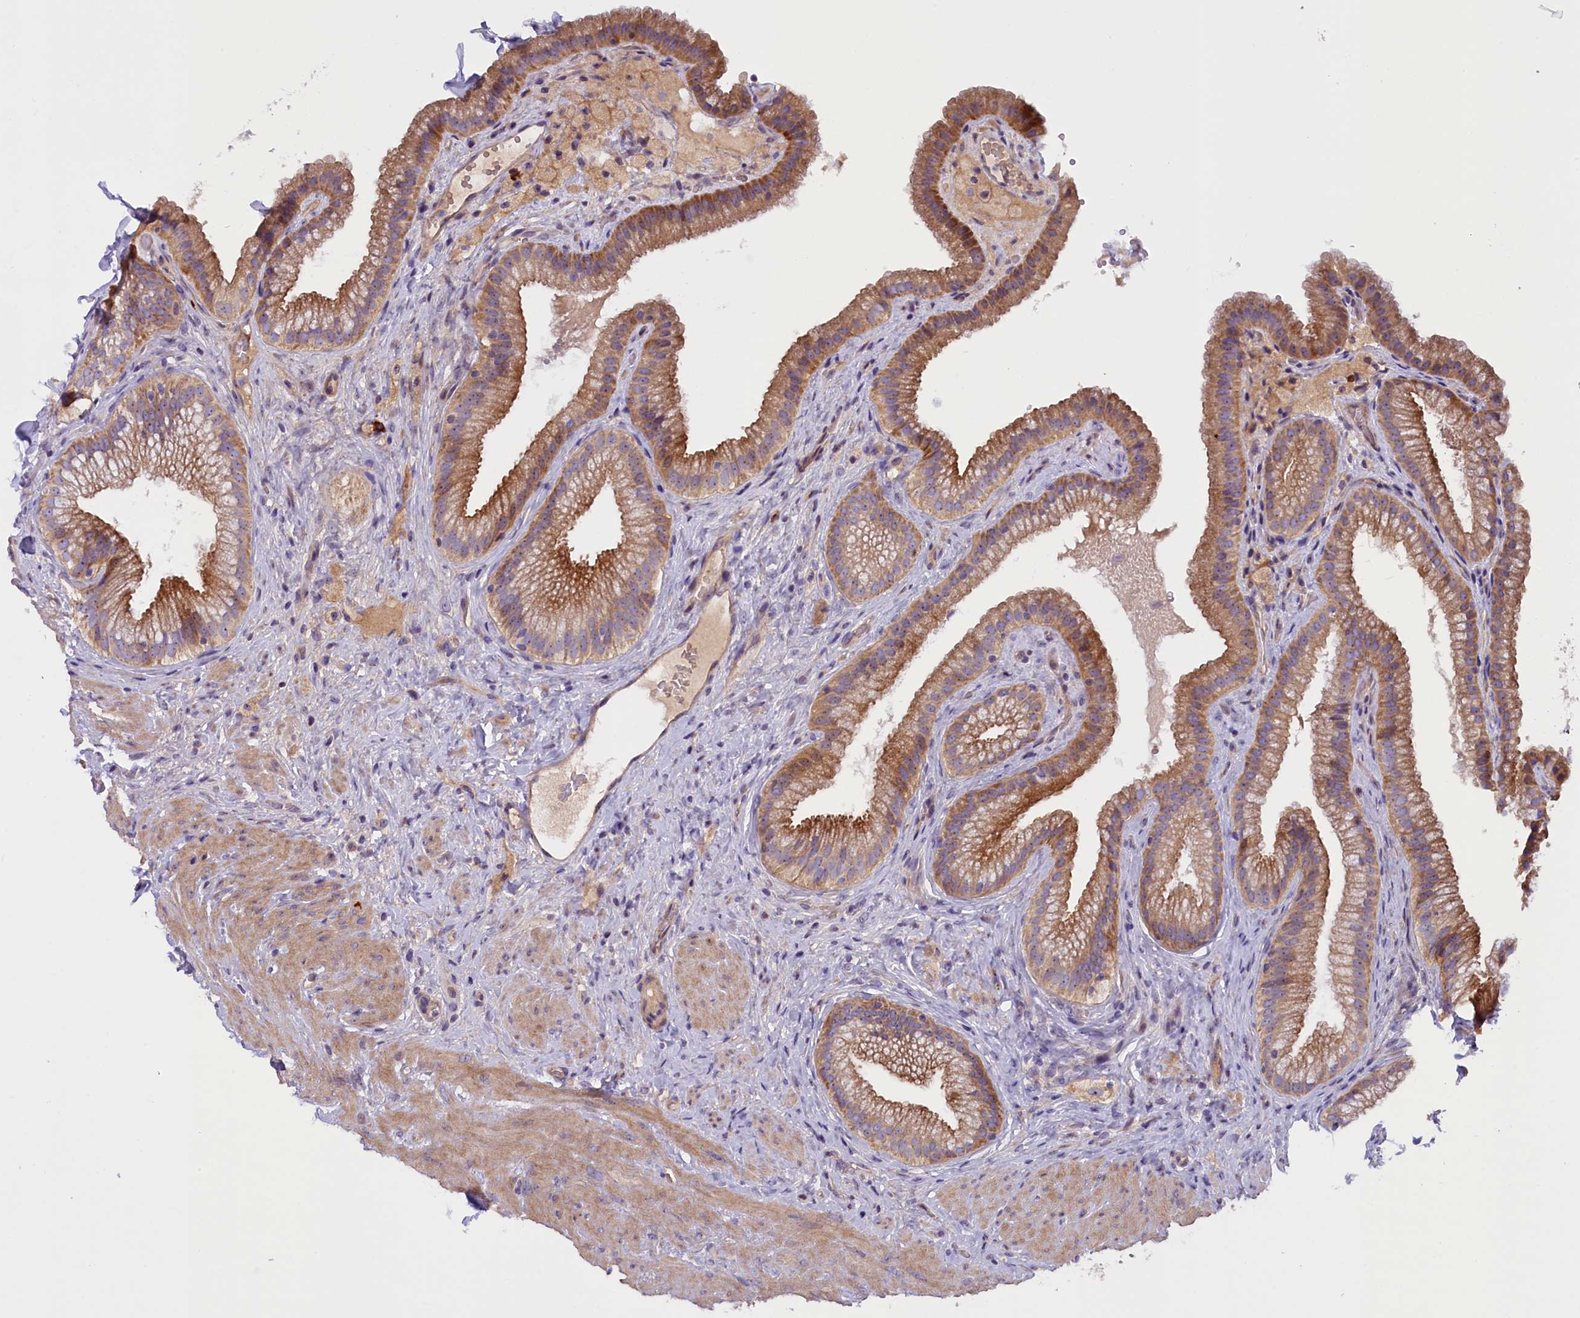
{"staining": {"intensity": "strong", "quantity": ">75%", "location": "cytoplasmic/membranous"}, "tissue": "gallbladder", "cell_type": "Glandular cells", "image_type": "normal", "snomed": [{"axis": "morphology", "description": "Normal tissue, NOS"}, {"axis": "morphology", "description": "Inflammation, NOS"}, {"axis": "topography", "description": "Gallbladder"}], "caption": "Immunohistochemistry of normal gallbladder reveals high levels of strong cytoplasmic/membranous positivity in approximately >75% of glandular cells.", "gene": "FRY", "patient": {"sex": "male", "age": 51}}